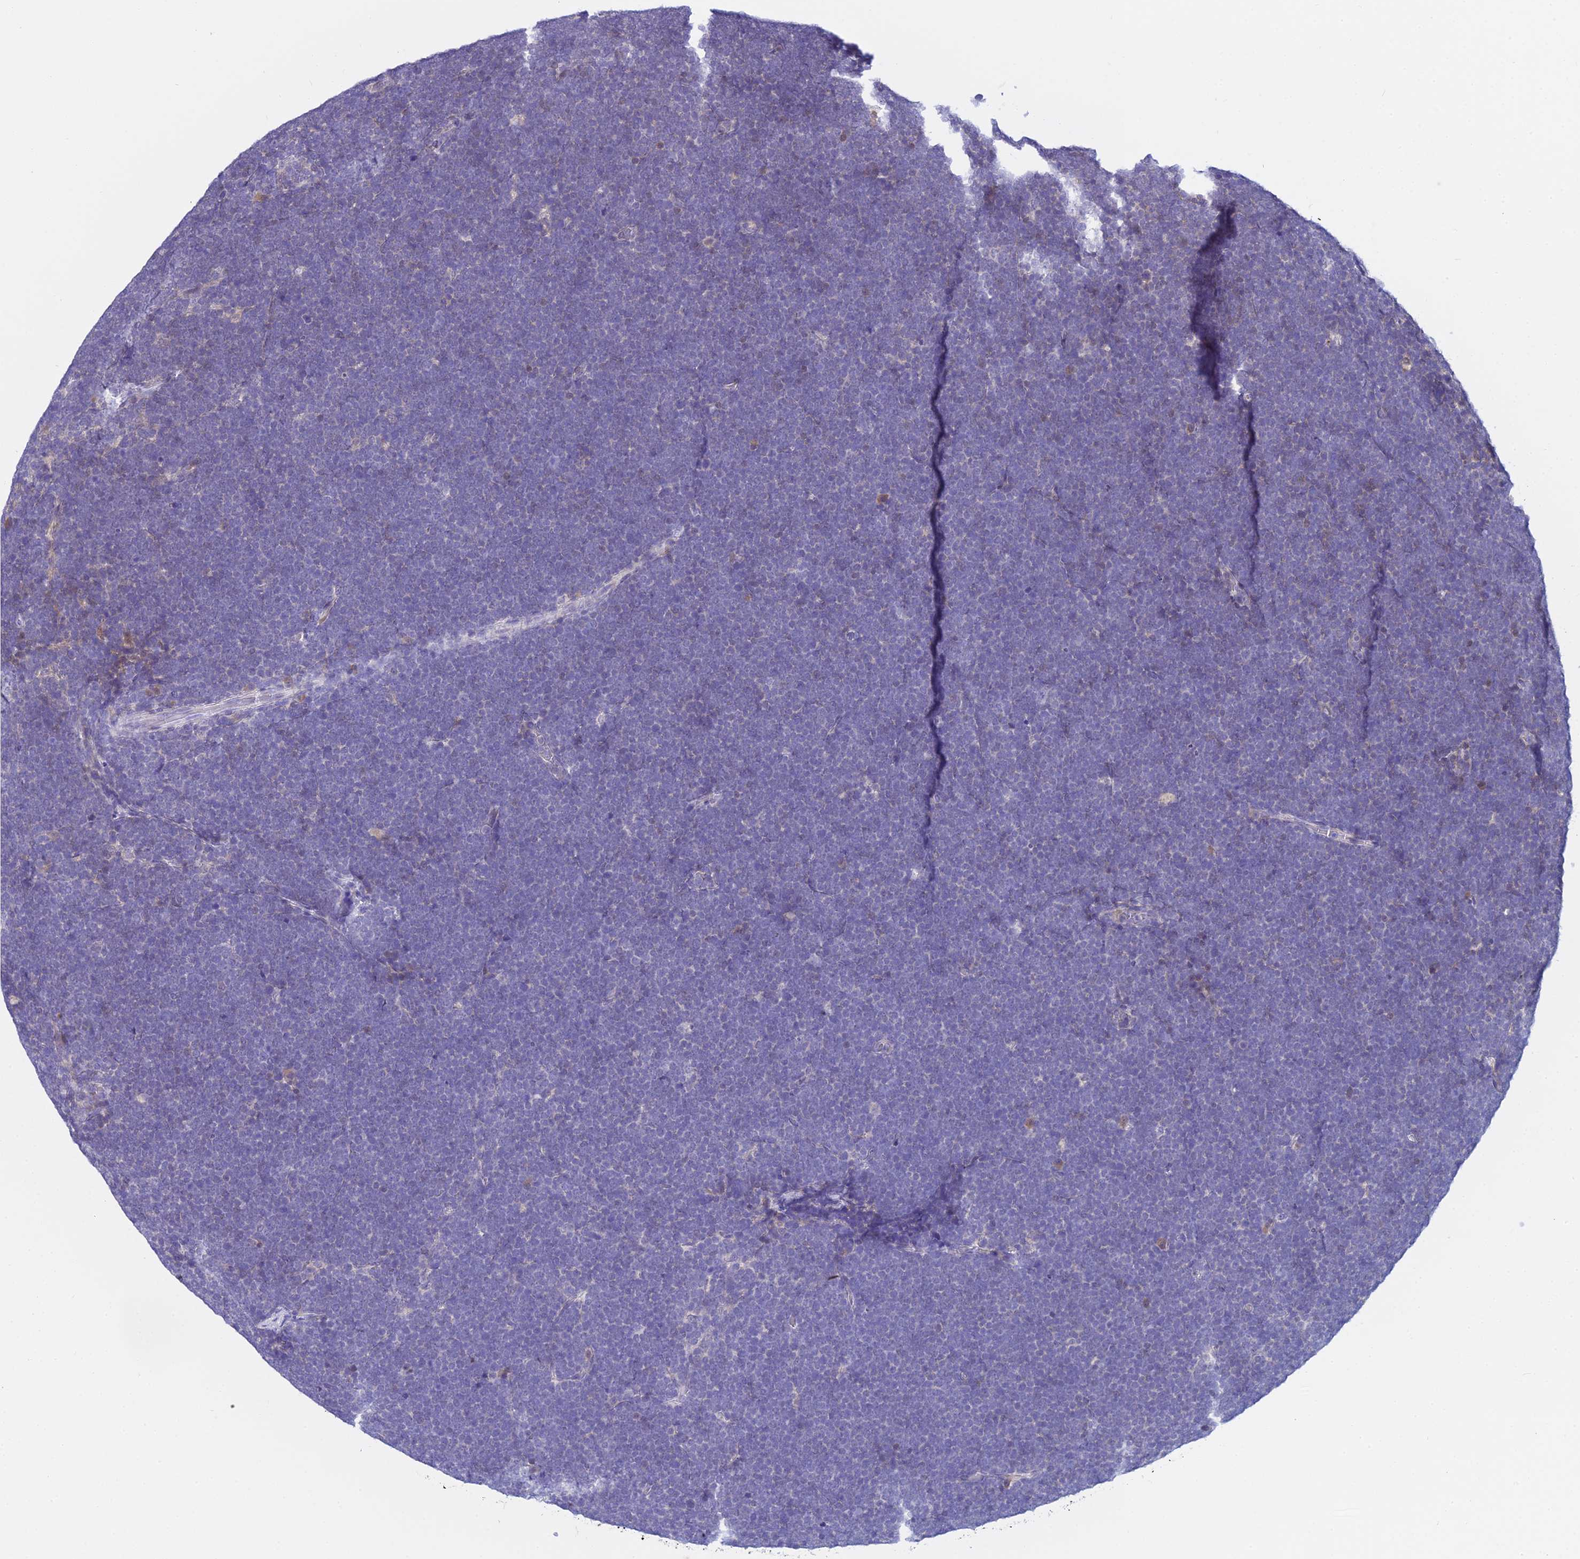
{"staining": {"intensity": "negative", "quantity": "none", "location": "none"}, "tissue": "lymphoma", "cell_type": "Tumor cells", "image_type": "cancer", "snomed": [{"axis": "morphology", "description": "Malignant lymphoma, non-Hodgkin's type, High grade"}, {"axis": "topography", "description": "Lymph node"}], "caption": "Tumor cells are negative for protein expression in human high-grade malignant lymphoma, non-Hodgkin's type.", "gene": "ZMIZ1", "patient": {"sex": "male", "age": 13}}